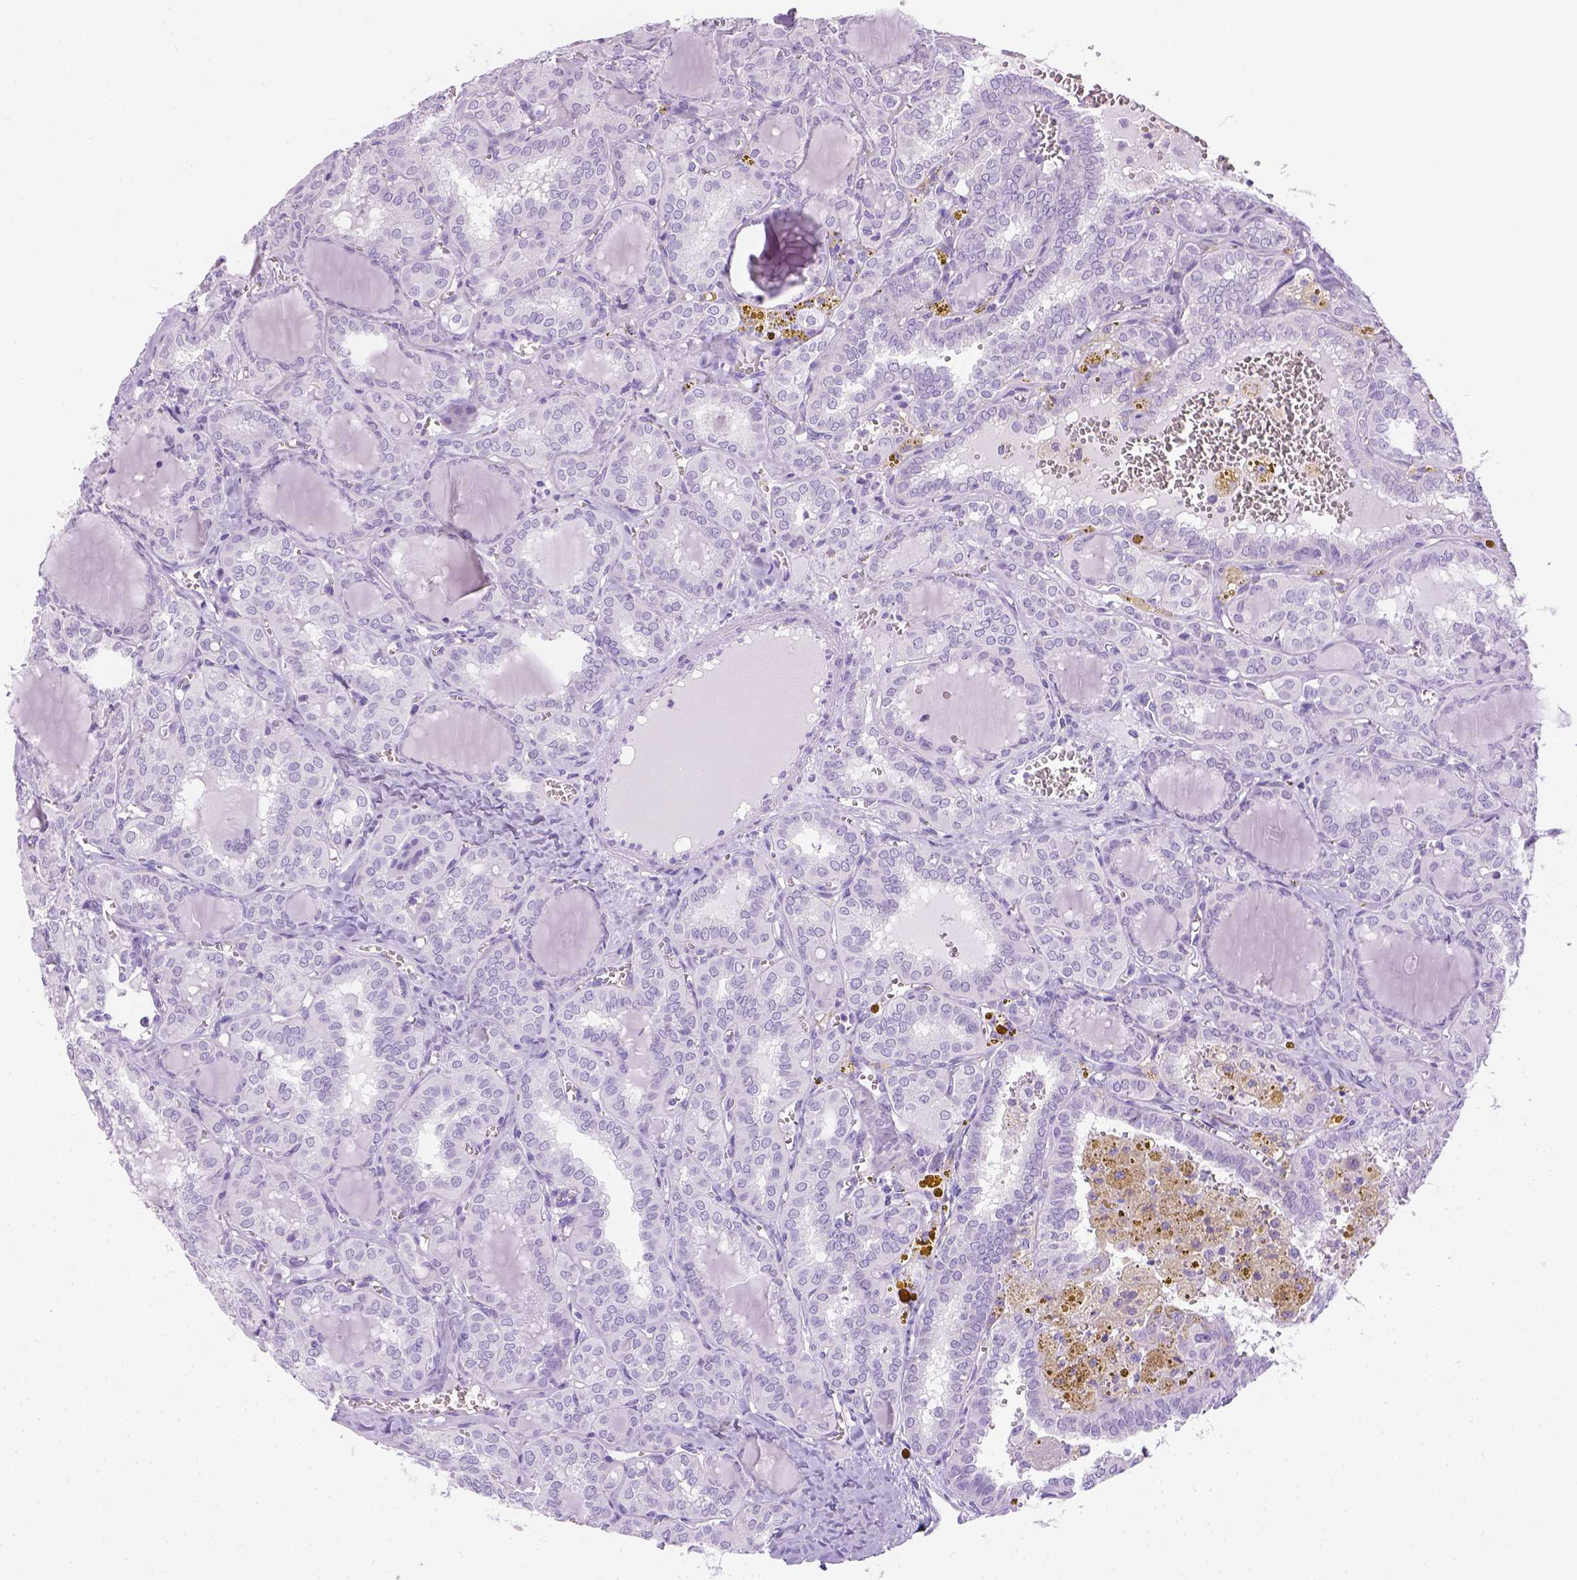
{"staining": {"intensity": "negative", "quantity": "none", "location": "none"}, "tissue": "thyroid cancer", "cell_type": "Tumor cells", "image_type": "cancer", "snomed": [{"axis": "morphology", "description": "Papillary adenocarcinoma, NOS"}, {"axis": "topography", "description": "Thyroid gland"}], "caption": "A high-resolution image shows immunohistochemistry staining of thyroid cancer (papillary adenocarcinoma), which reveals no significant staining in tumor cells.", "gene": "TMEM38A", "patient": {"sex": "female", "age": 41}}